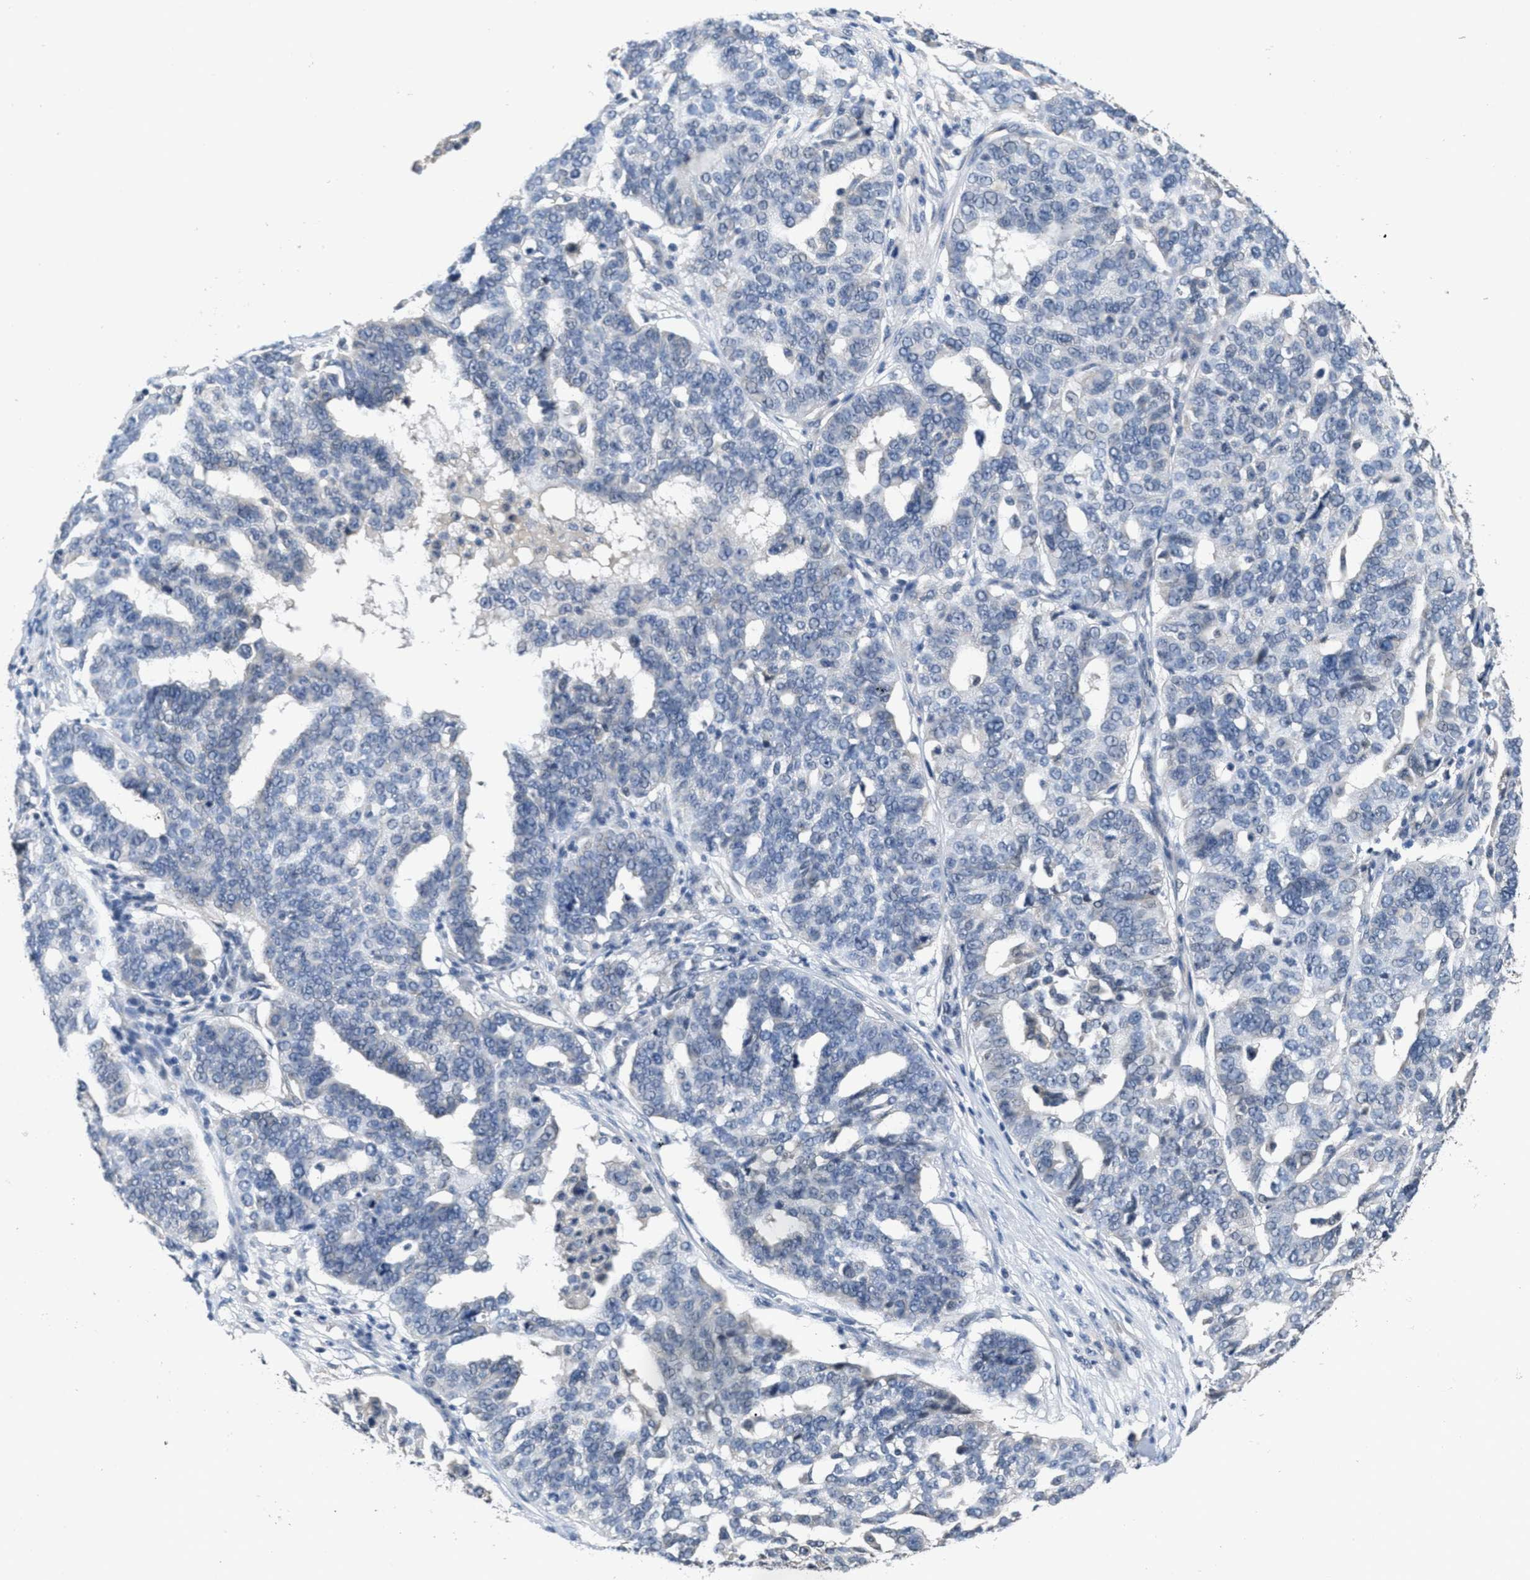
{"staining": {"intensity": "negative", "quantity": "none", "location": "none"}, "tissue": "ovarian cancer", "cell_type": "Tumor cells", "image_type": "cancer", "snomed": [{"axis": "morphology", "description": "Cystadenocarcinoma, serous, NOS"}, {"axis": "topography", "description": "Ovary"}], "caption": "Protein analysis of ovarian cancer (serous cystadenocarcinoma) demonstrates no significant expression in tumor cells.", "gene": "ANGPT1", "patient": {"sex": "female", "age": 59}}